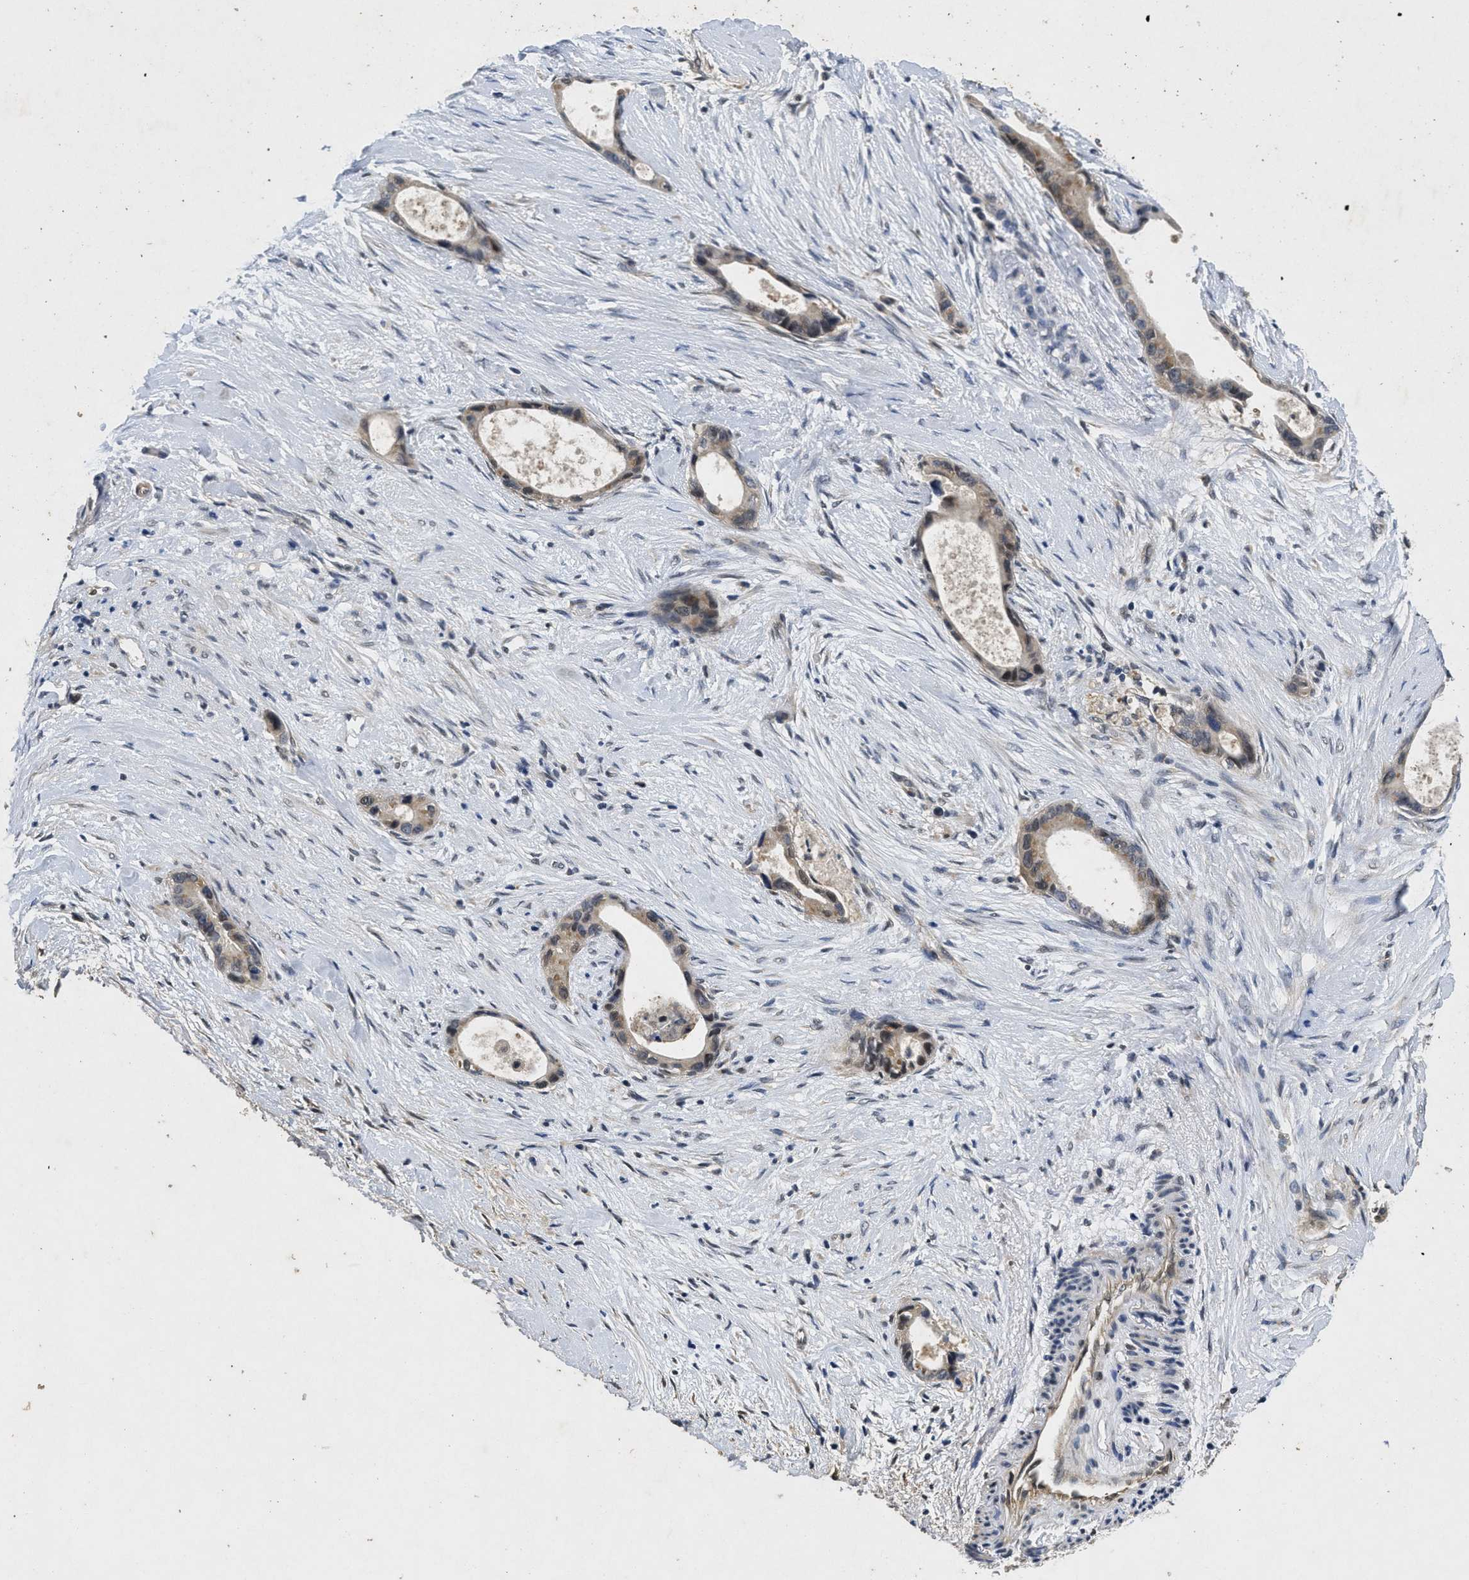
{"staining": {"intensity": "moderate", "quantity": "<25%", "location": "cytoplasmic/membranous,nuclear"}, "tissue": "liver cancer", "cell_type": "Tumor cells", "image_type": "cancer", "snomed": [{"axis": "morphology", "description": "Cholangiocarcinoma"}, {"axis": "topography", "description": "Liver"}], "caption": "Protein positivity by immunohistochemistry (IHC) reveals moderate cytoplasmic/membranous and nuclear expression in about <25% of tumor cells in cholangiocarcinoma (liver).", "gene": "PAPOLG", "patient": {"sex": "female", "age": 55}}